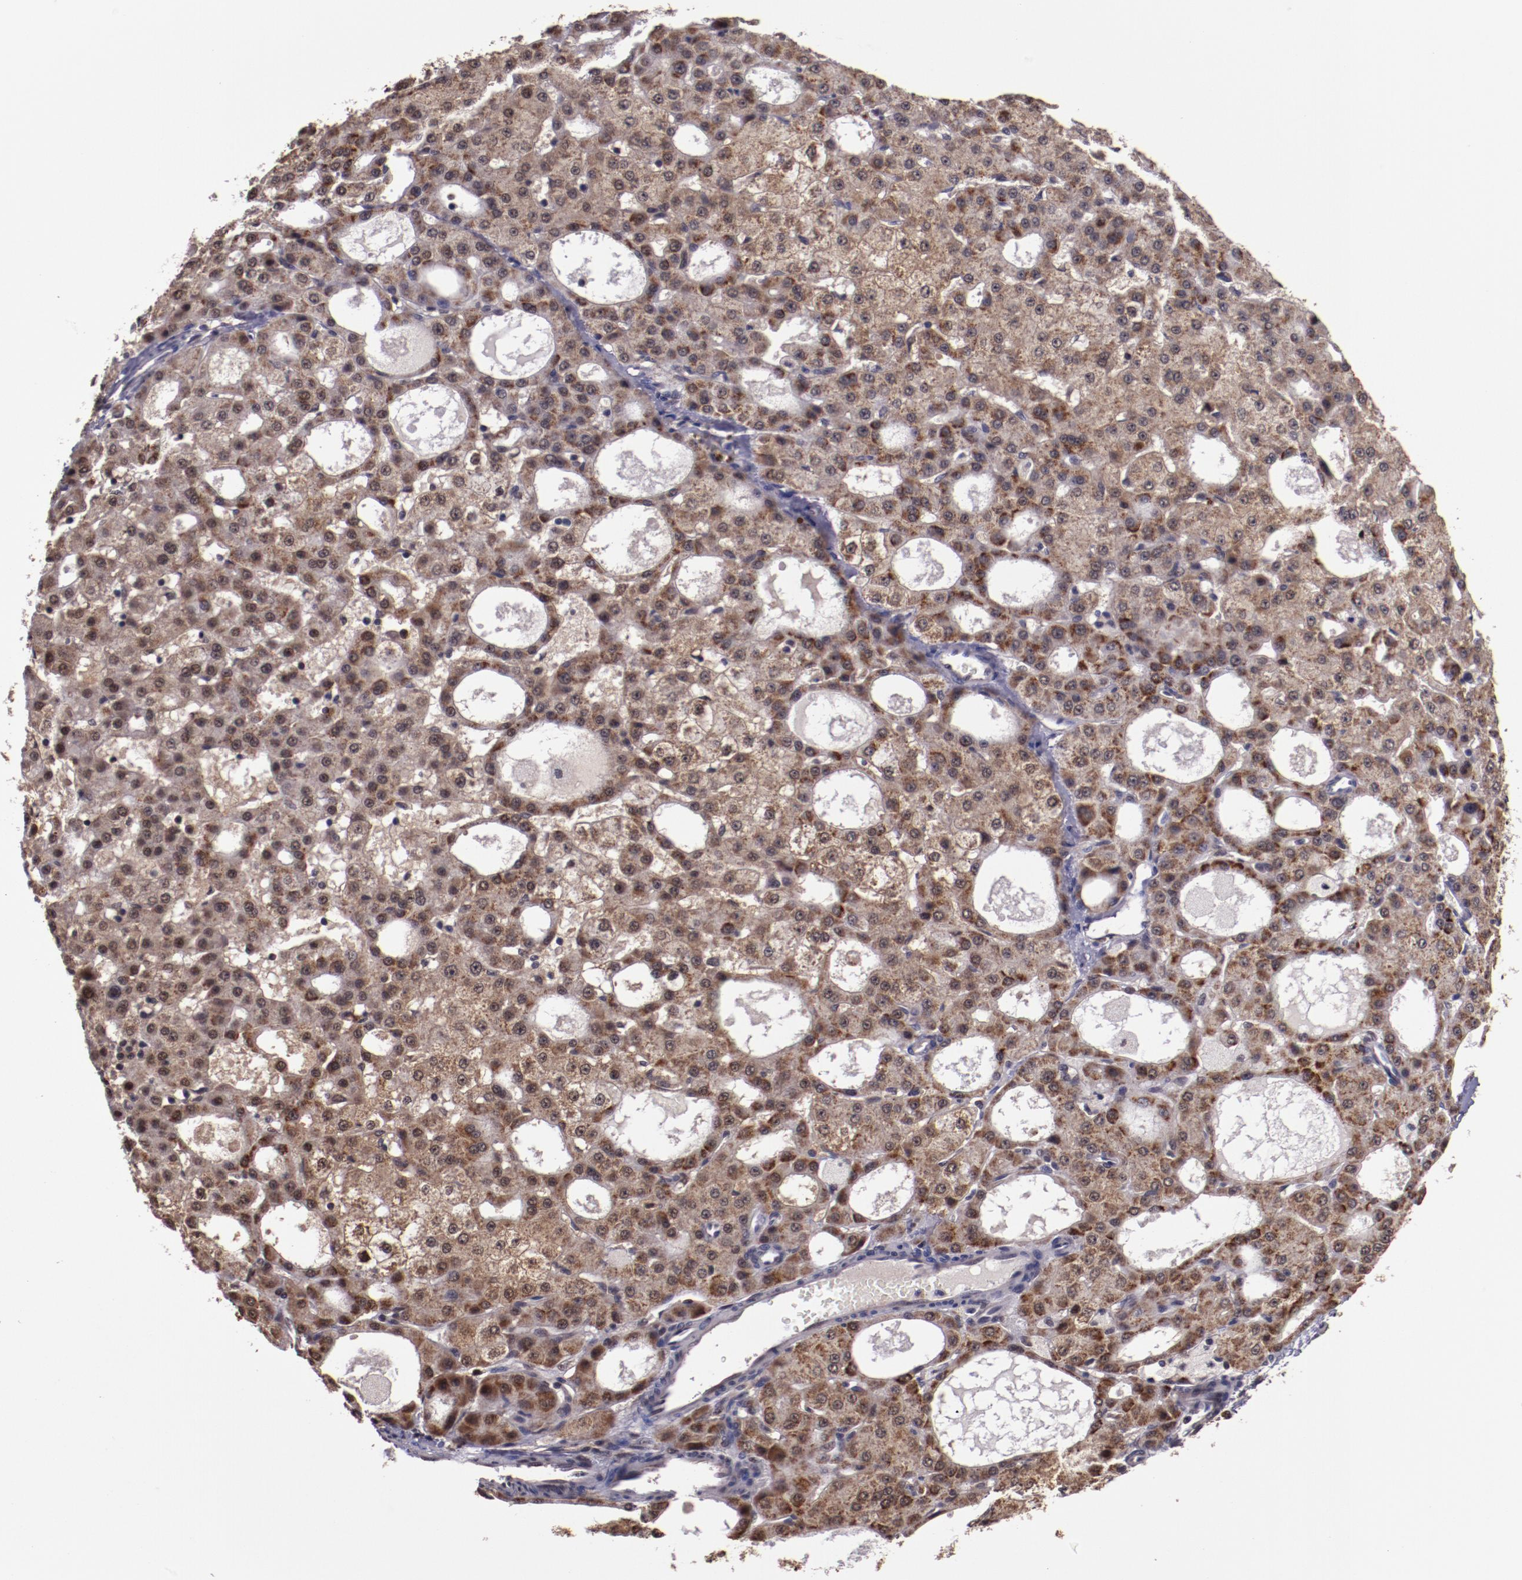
{"staining": {"intensity": "moderate", "quantity": ">75%", "location": "cytoplasmic/membranous,nuclear"}, "tissue": "liver cancer", "cell_type": "Tumor cells", "image_type": "cancer", "snomed": [{"axis": "morphology", "description": "Carcinoma, Hepatocellular, NOS"}, {"axis": "topography", "description": "Liver"}], "caption": "A medium amount of moderate cytoplasmic/membranous and nuclear expression is appreciated in approximately >75% of tumor cells in hepatocellular carcinoma (liver) tissue.", "gene": "CECR2", "patient": {"sex": "male", "age": 47}}